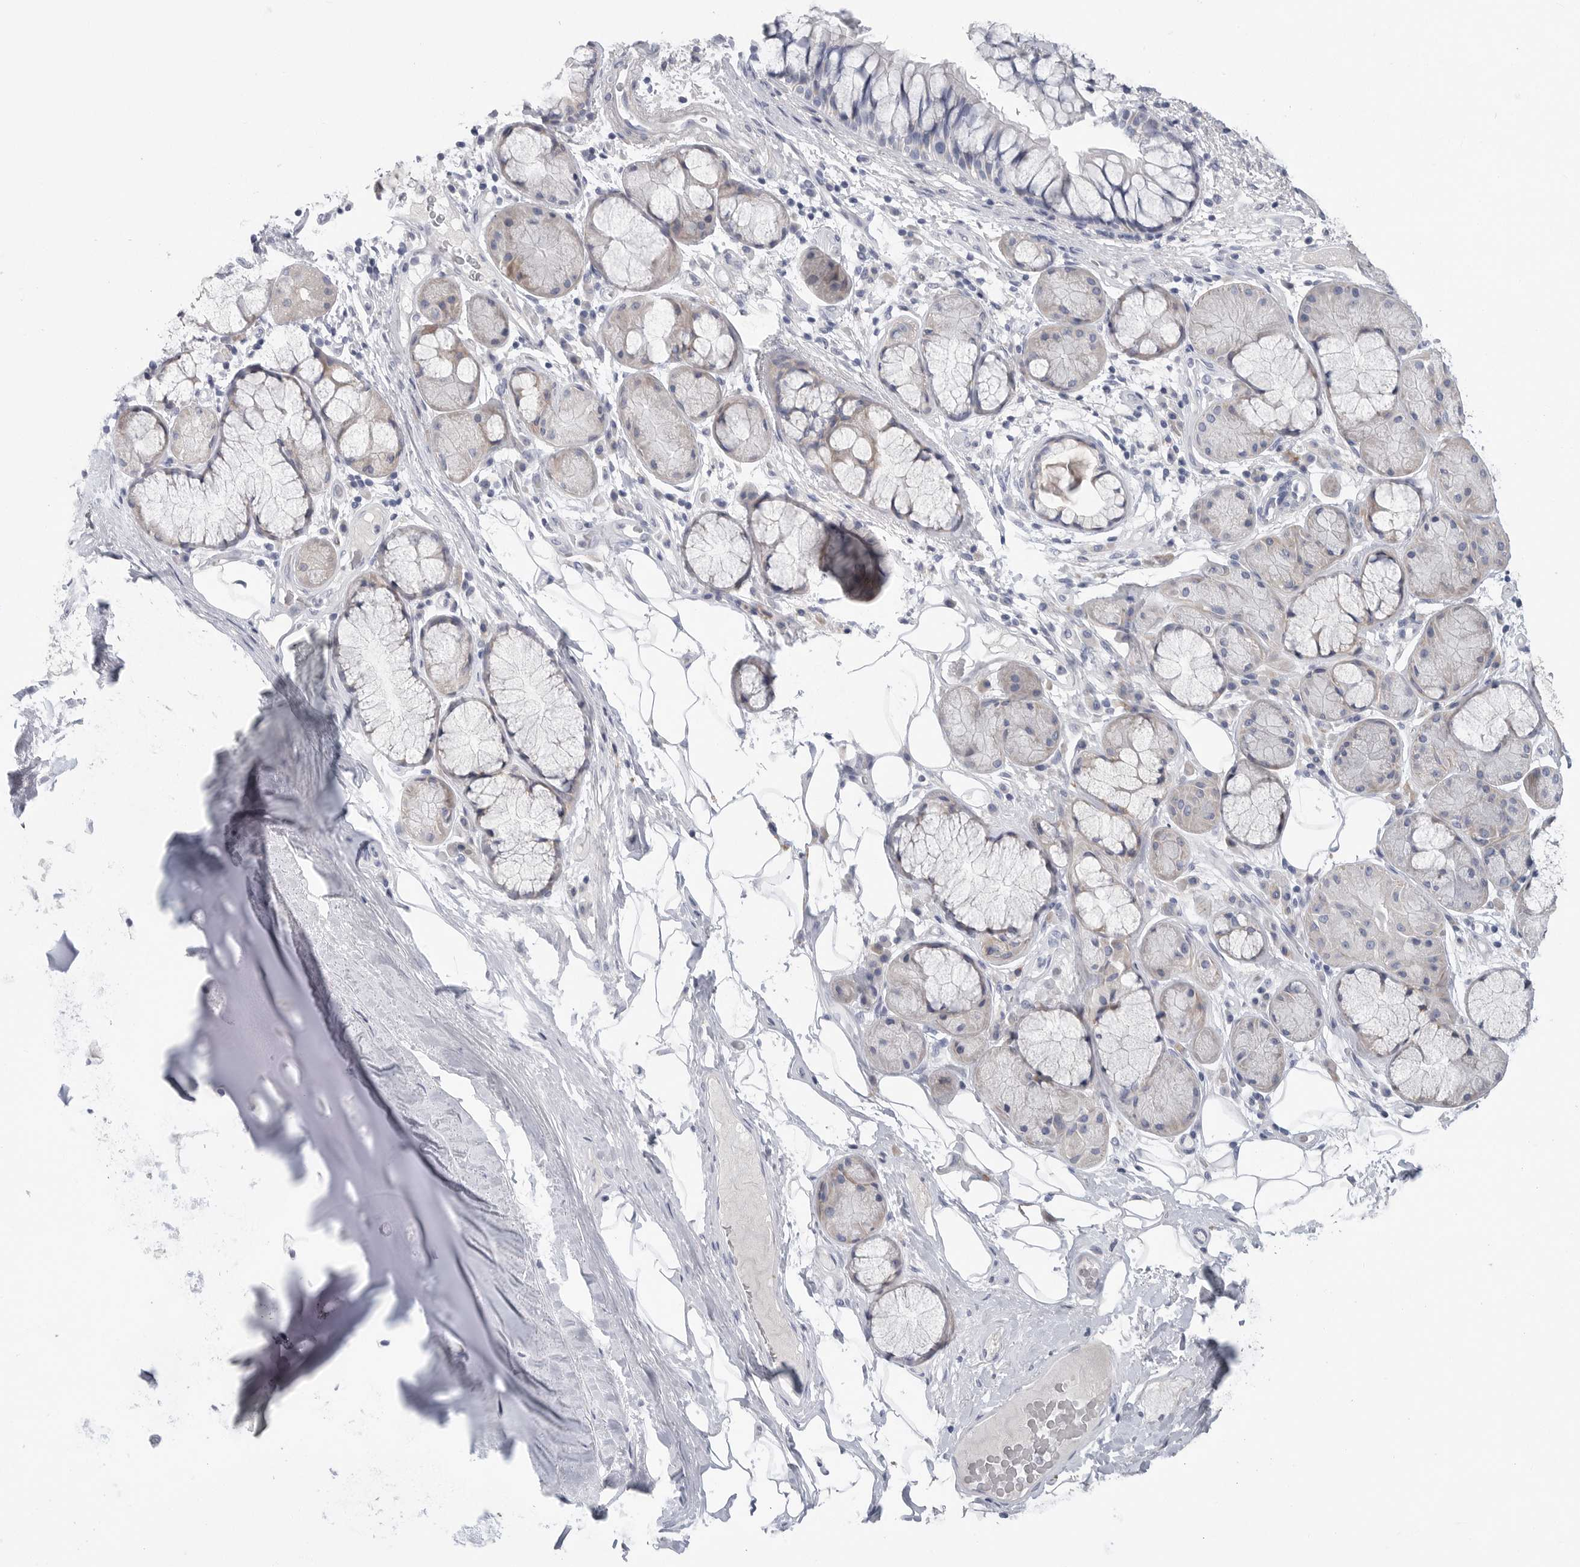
{"staining": {"intensity": "negative", "quantity": "none", "location": "none"}, "tissue": "adipose tissue", "cell_type": "Adipocytes", "image_type": "normal", "snomed": [{"axis": "morphology", "description": "Normal tissue, NOS"}, {"axis": "topography", "description": "Bronchus"}], "caption": "High magnification brightfield microscopy of unremarkable adipose tissue stained with DAB (brown) and counterstained with hematoxylin (blue): adipocytes show no significant staining. Brightfield microscopy of immunohistochemistry stained with DAB (brown) and hematoxylin (blue), captured at high magnification.", "gene": "CAMK2B", "patient": {"sex": "male", "age": 66}}